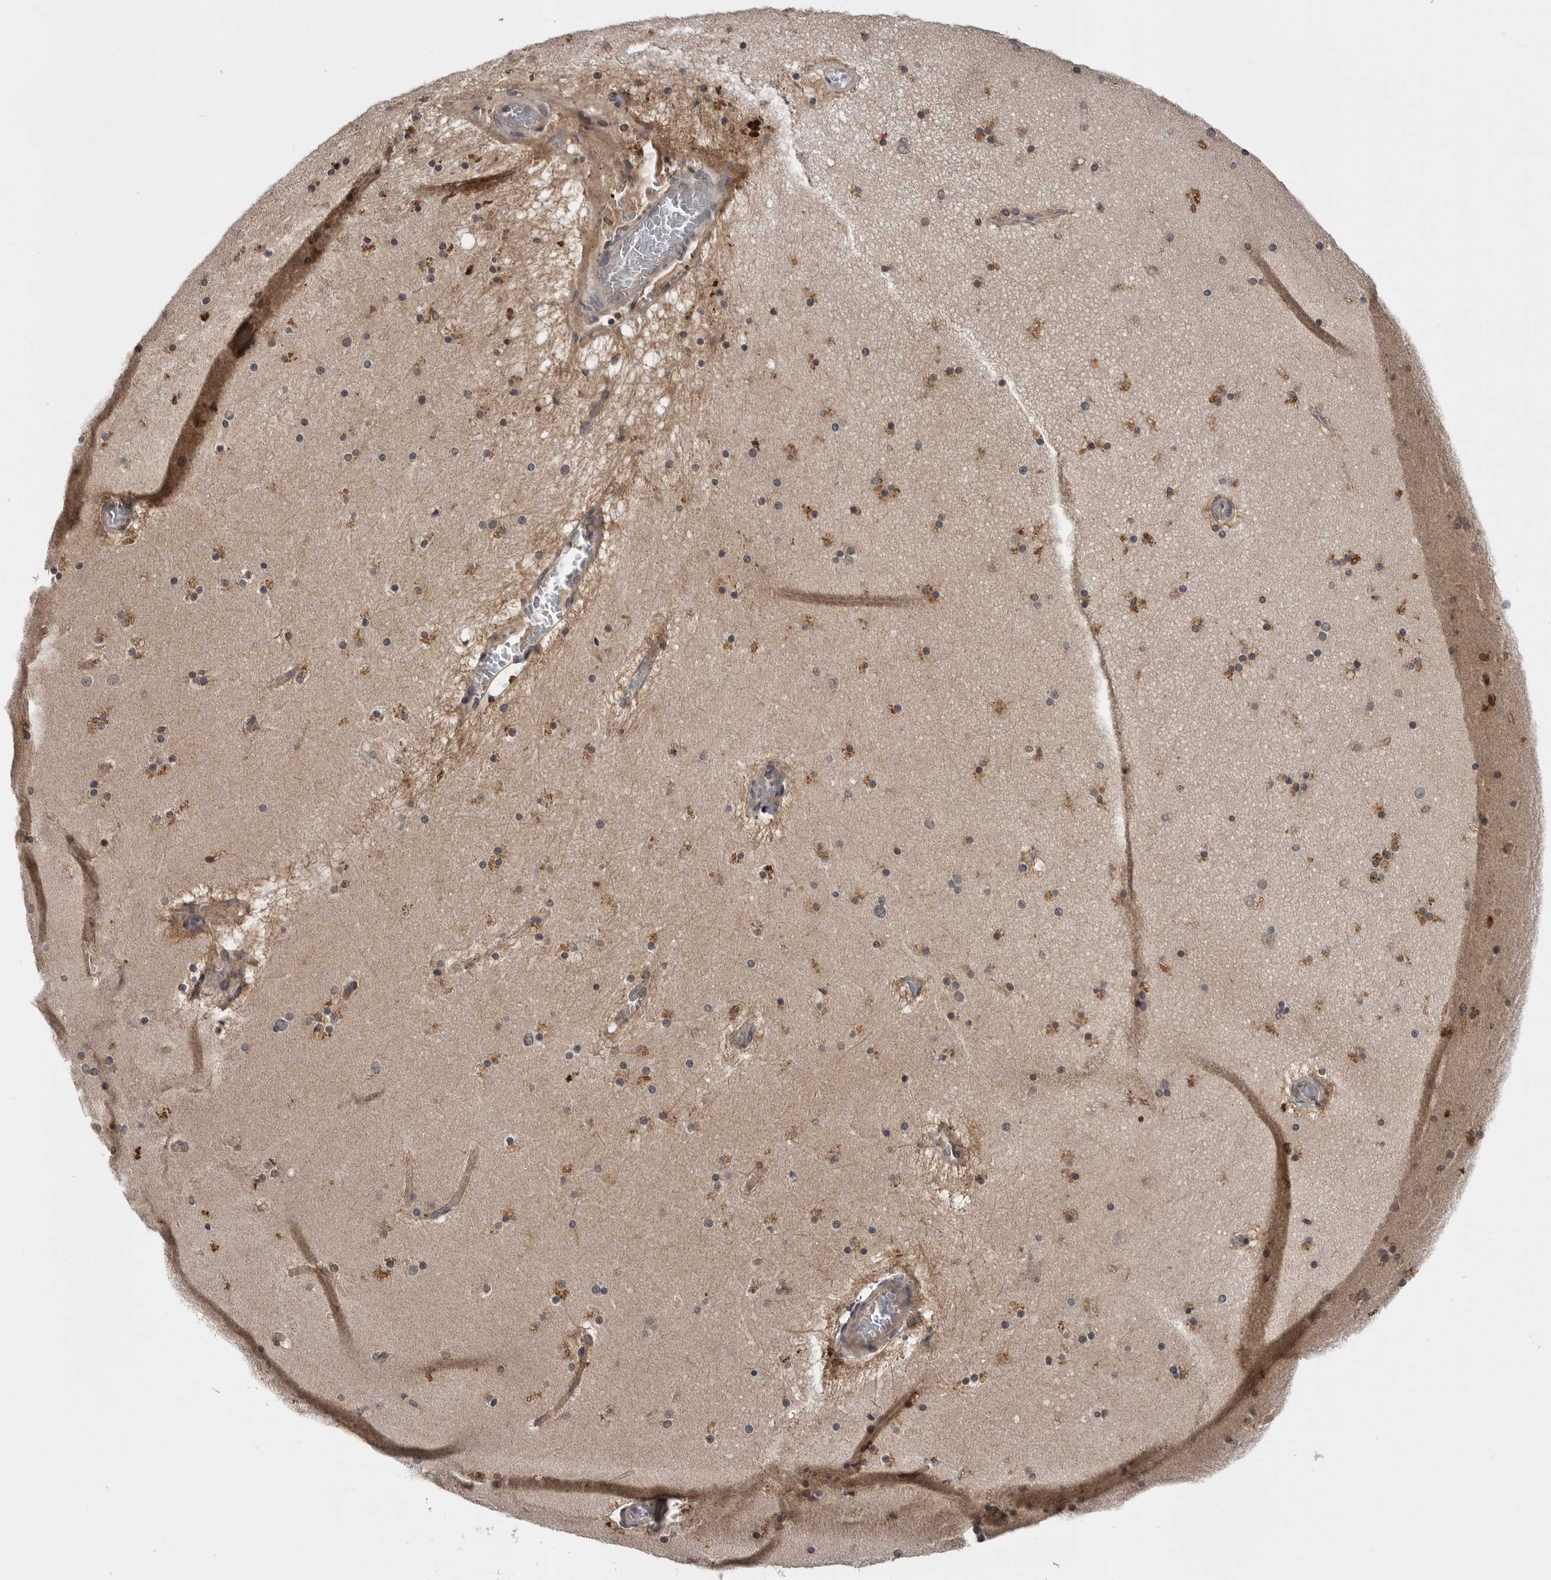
{"staining": {"intensity": "negative", "quantity": "none", "location": "none"}, "tissue": "cerebral cortex", "cell_type": "Endothelial cells", "image_type": "normal", "snomed": [{"axis": "morphology", "description": "Normal tissue, NOS"}, {"axis": "topography", "description": "Cerebral cortex"}], "caption": "IHC image of unremarkable human cerebral cortex stained for a protein (brown), which displays no staining in endothelial cells. Nuclei are stained in blue.", "gene": "AOAH", "patient": {"sex": "male", "age": 57}}